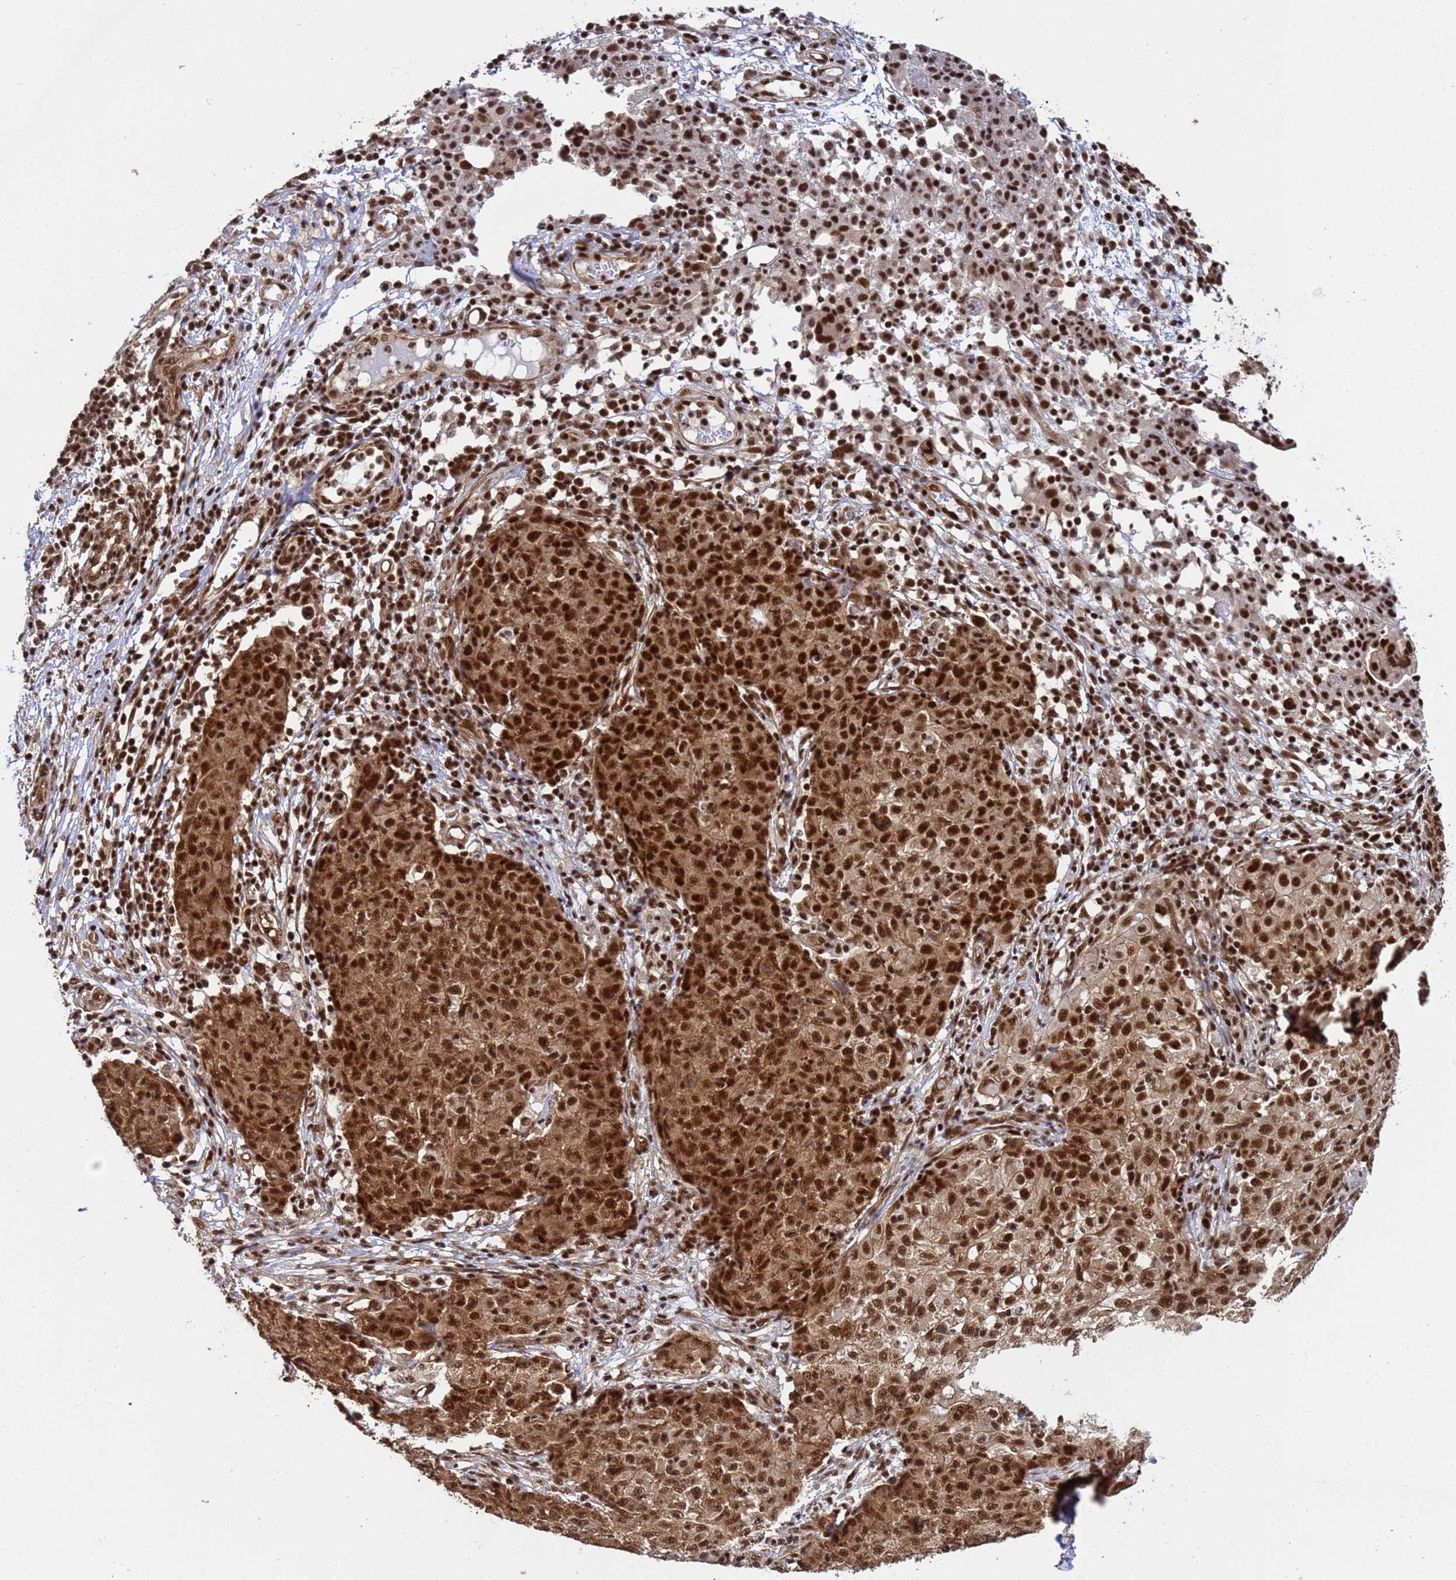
{"staining": {"intensity": "strong", "quantity": ">75%", "location": "cytoplasmic/membranous,nuclear"}, "tissue": "ovarian cancer", "cell_type": "Tumor cells", "image_type": "cancer", "snomed": [{"axis": "morphology", "description": "Carcinoma, endometroid"}, {"axis": "topography", "description": "Ovary"}], "caption": "Tumor cells show high levels of strong cytoplasmic/membranous and nuclear positivity in about >75% of cells in ovarian cancer (endometroid carcinoma).", "gene": "SYF2", "patient": {"sex": "female", "age": 42}}